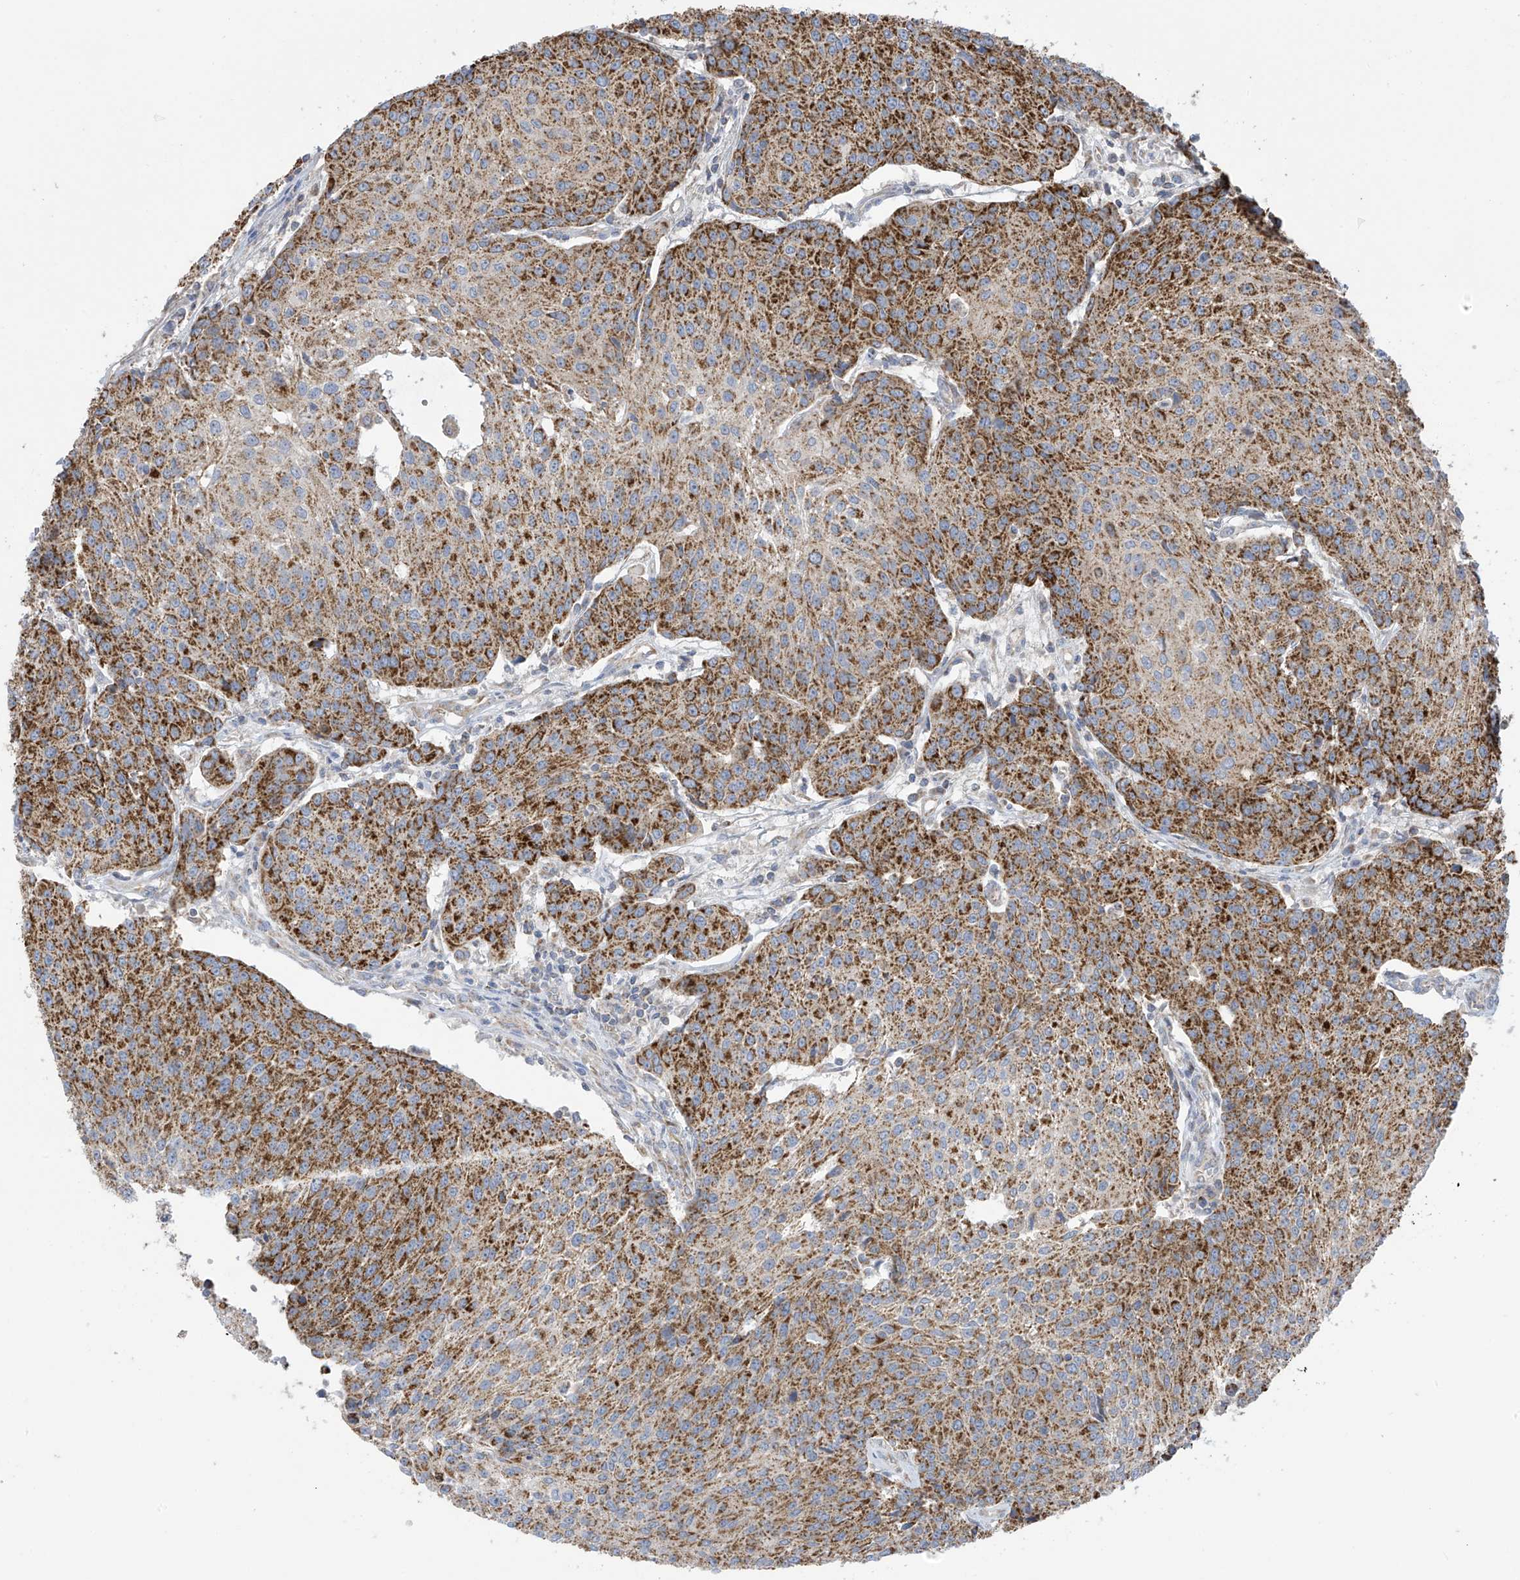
{"staining": {"intensity": "strong", "quantity": ">75%", "location": "cytoplasmic/membranous"}, "tissue": "urothelial cancer", "cell_type": "Tumor cells", "image_type": "cancer", "snomed": [{"axis": "morphology", "description": "Urothelial carcinoma, High grade"}, {"axis": "topography", "description": "Urinary bladder"}], "caption": "Protein staining displays strong cytoplasmic/membranous positivity in approximately >75% of tumor cells in urothelial cancer. The protein is stained brown, and the nuclei are stained in blue (DAB IHC with brightfield microscopy, high magnification).", "gene": "PNPT1", "patient": {"sex": "female", "age": 85}}